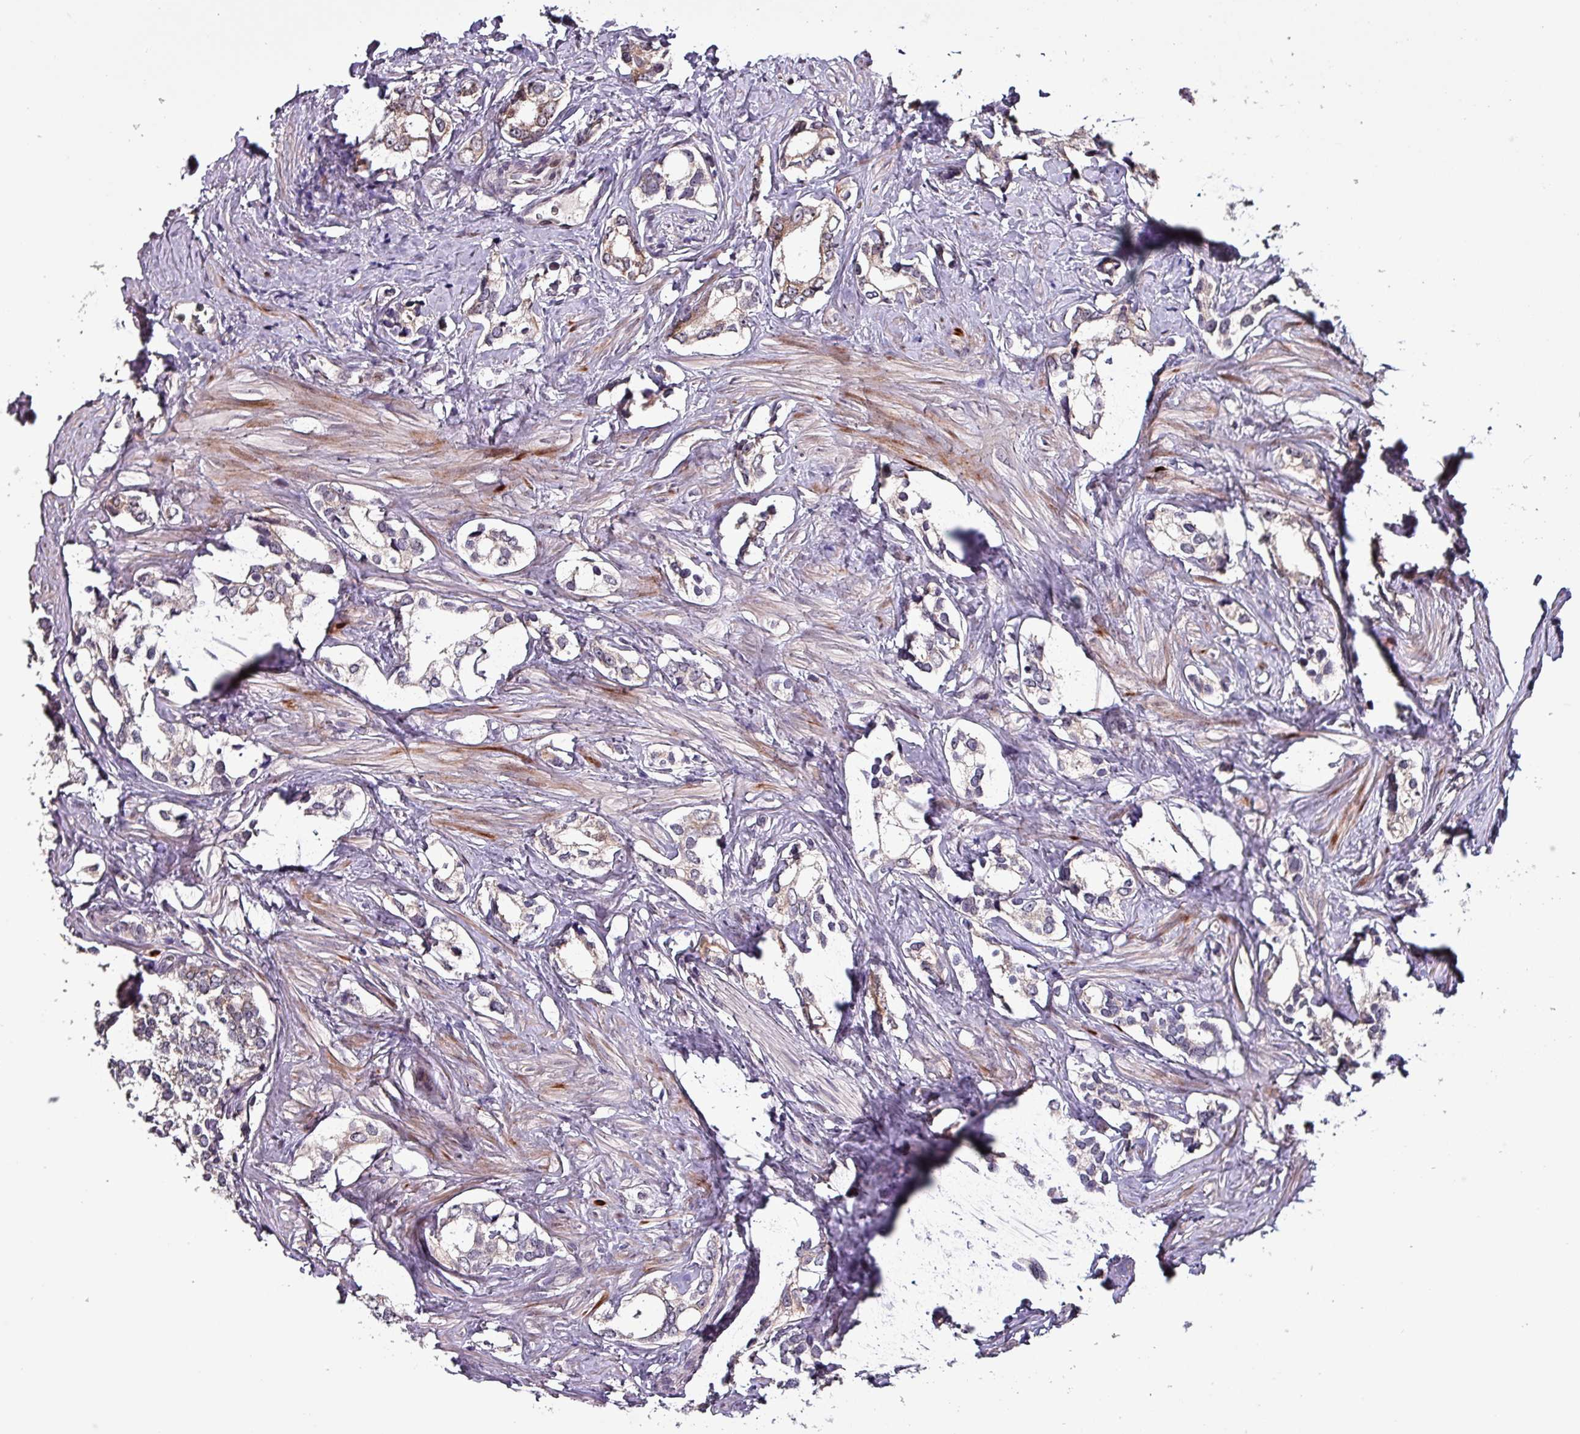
{"staining": {"intensity": "weak", "quantity": "<25%", "location": "cytoplasmic/membranous"}, "tissue": "prostate cancer", "cell_type": "Tumor cells", "image_type": "cancer", "snomed": [{"axis": "morphology", "description": "Adenocarcinoma, High grade"}, {"axis": "topography", "description": "Prostate"}], "caption": "Image shows no protein staining in tumor cells of prostate cancer (high-grade adenocarcinoma) tissue. The staining was performed using DAB to visualize the protein expression in brown, while the nuclei were stained in blue with hematoxylin (Magnification: 20x).", "gene": "GRAPL", "patient": {"sex": "male", "age": 66}}